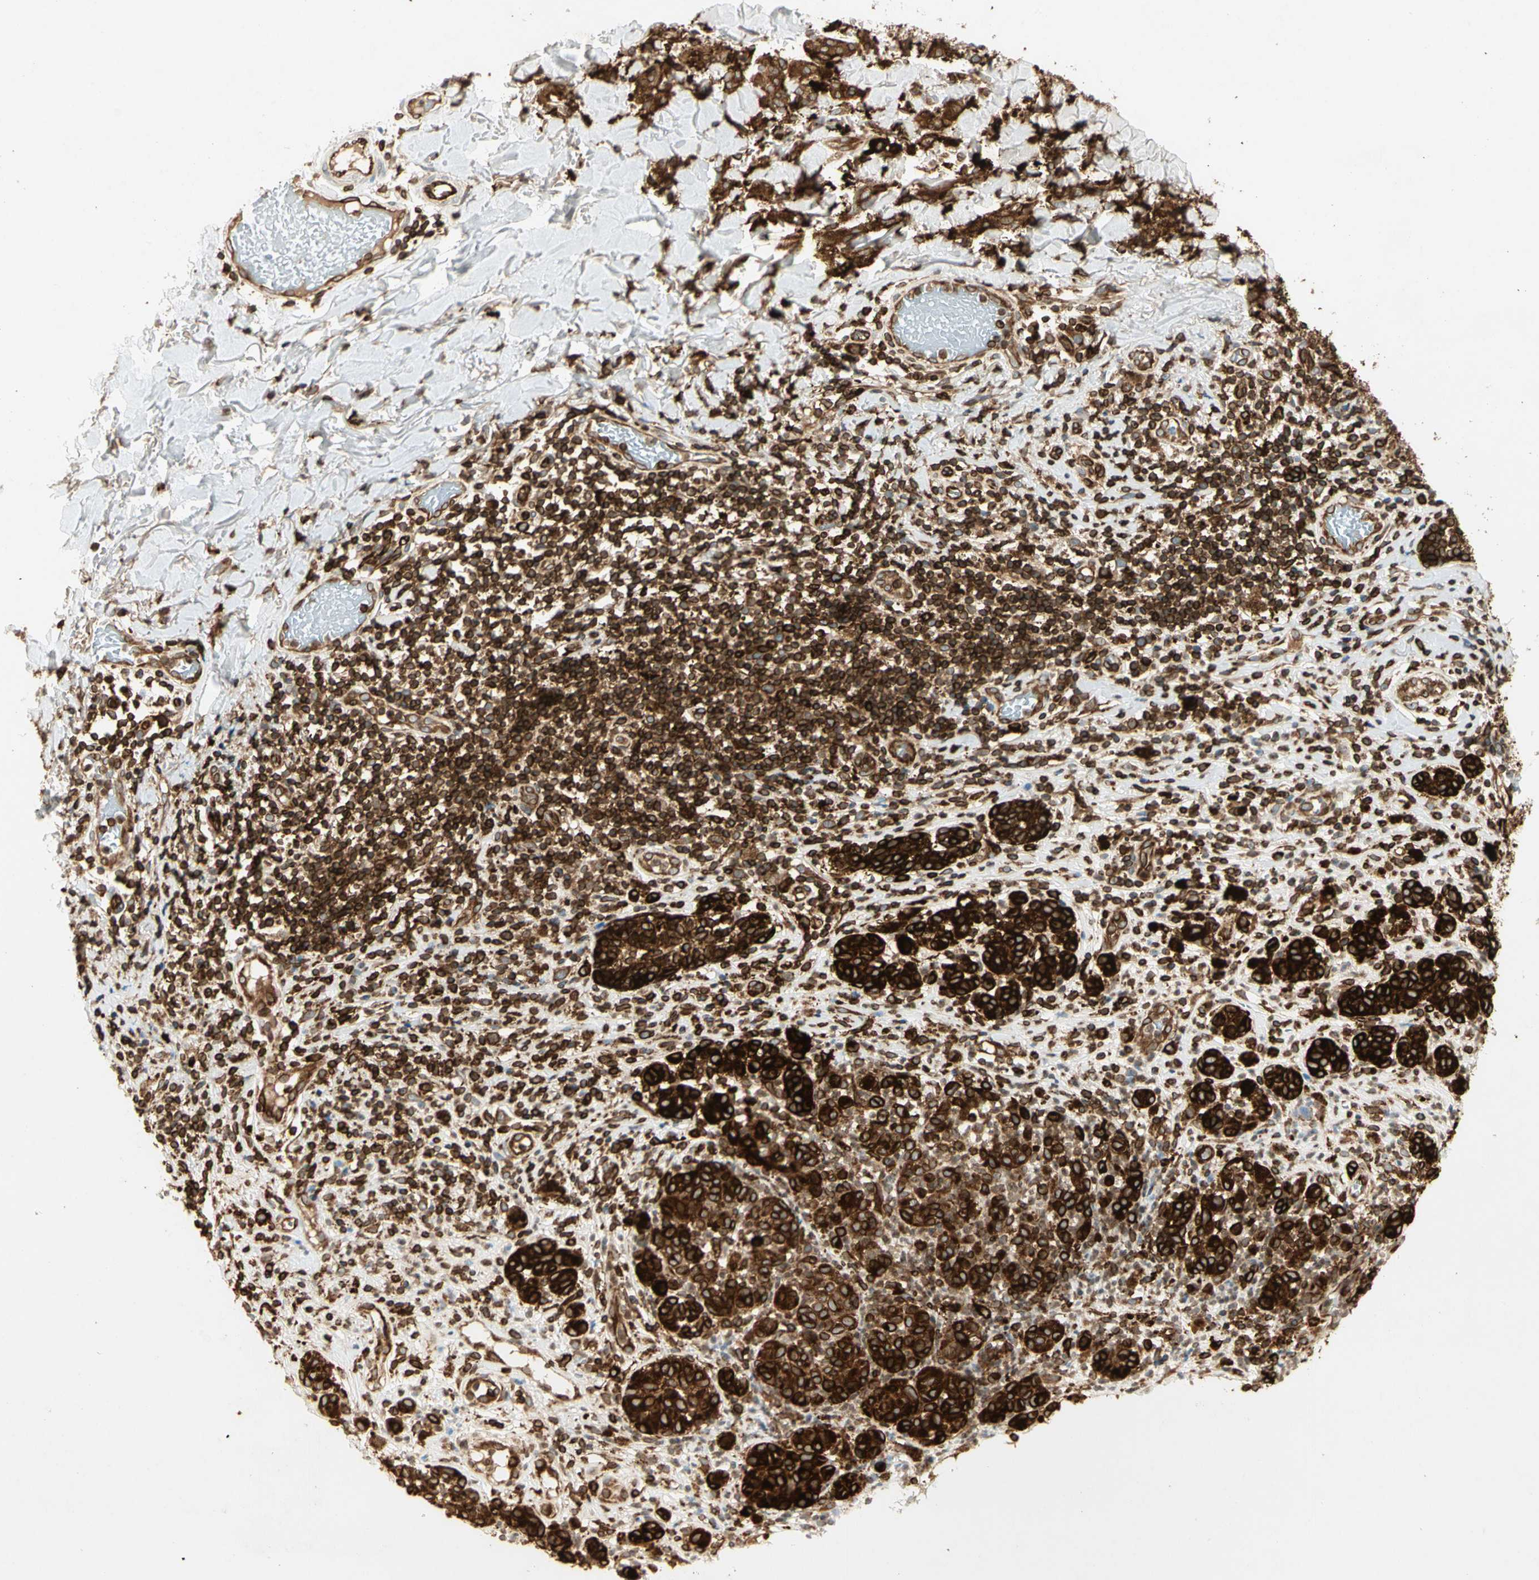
{"staining": {"intensity": "strong", "quantity": ">75%", "location": "cytoplasmic/membranous"}, "tissue": "melanoma", "cell_type": "Tumor cells", "image_type": "cancer", "snomed": [{"axis": "morphology", "description": "Malignant melanoma, NOS"}, {"axis": "topography", "description": "Skin"}], "caption": "DAB (3,3'-diaminobenzidine) immunohistochemical staining of human malignant melanoma demonstrates strong cytoplasmic/membranous protein staining in about >75% of tumor cells.", "gene": "TAPBP", "patient": {"sex": "male", "age": 64}}